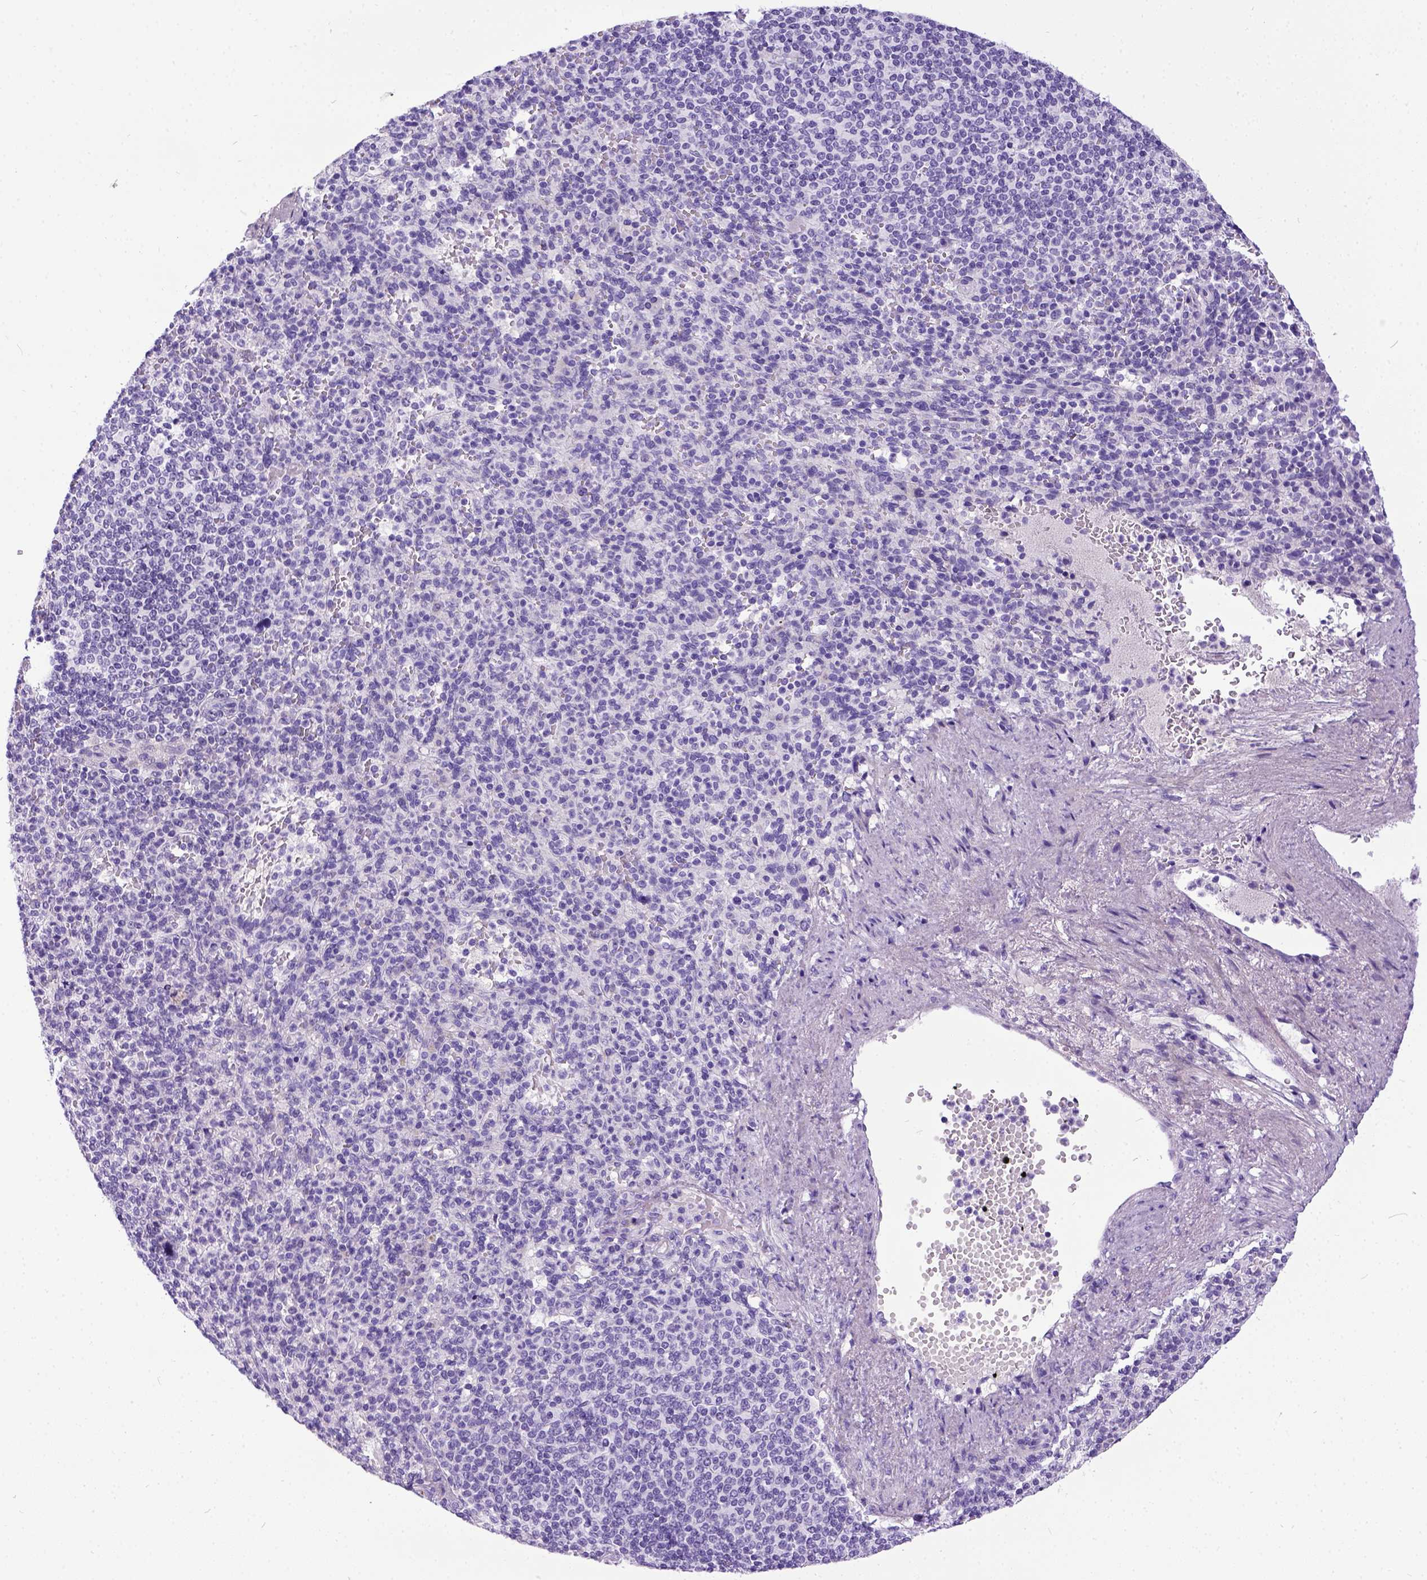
{"staining": {"intensity": "negative", "quantity": "none", "location": "none"}, "tissue": "spleen", "cell_type": "Cells in red pulp", "image_type": "normal", "snomed": [{"axis": "morphology", "description": "Normal tissue, NOS"}, {"axis": "topography", "description": "Spleen"}], "caption": "This is a histopathology image of IHC staining of benign spleen, which shows no staining in cells in red pulp.", "gene": "IGF2", "patient": {"sex": "female", "age": 74}}